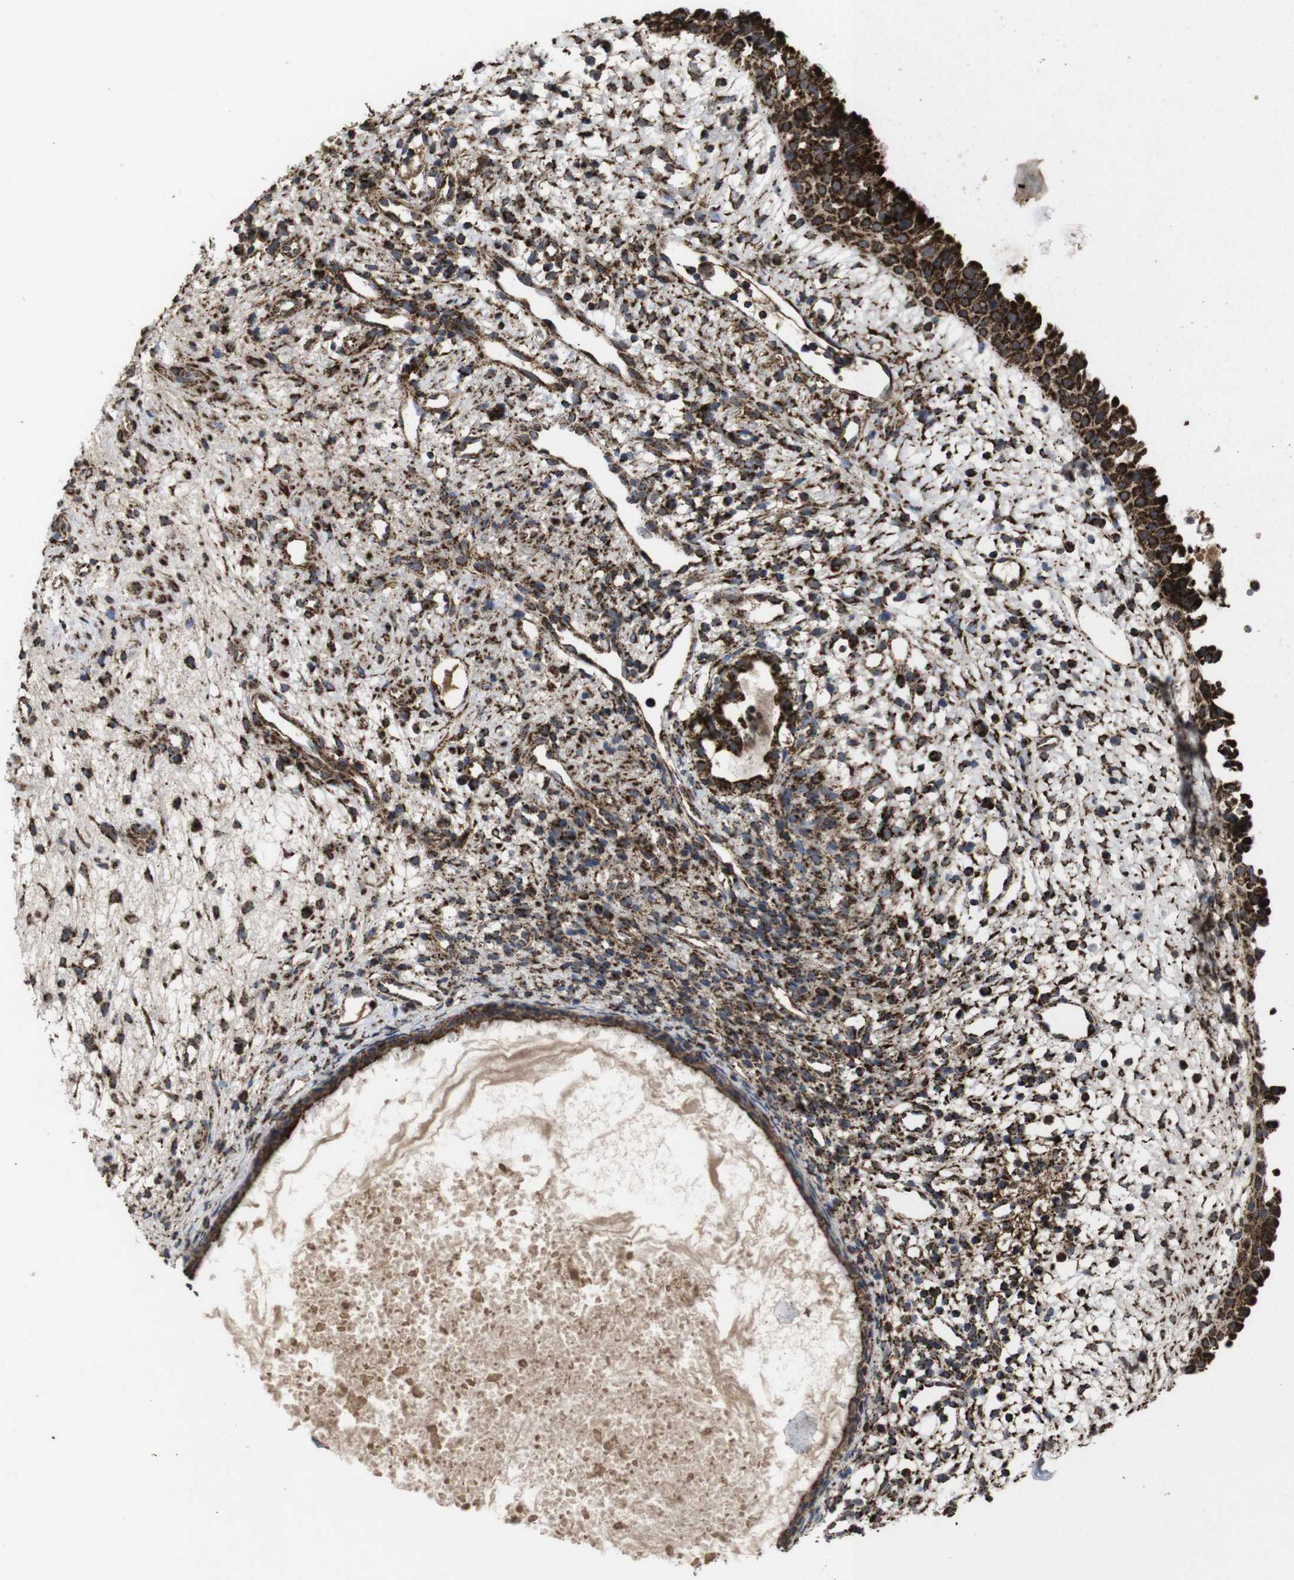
{"staining": {"intensity": "strong", "quantity": ">75%", "location": "cytoplasmic/membranous"}, "tissue": "nasopharynx", "cell_type": "Respiratory epithelial cells", "image_type": "normal", "snomed": [{"axis": "morphology", "description": "Normal tissue, NOS"}, {"axis": "topography", "description": "Nasopharynx"}], "caption": "Immunohistochemistry image of unremarkable human nasopharynx stained for a protein (brown), which shows high levels of strong cytoplasmic/membranous expression in approximately >75% of respiratory epithelial cells.", "gene": "ATP5F1A", "patient": {"sex": "male", "age": 22}}